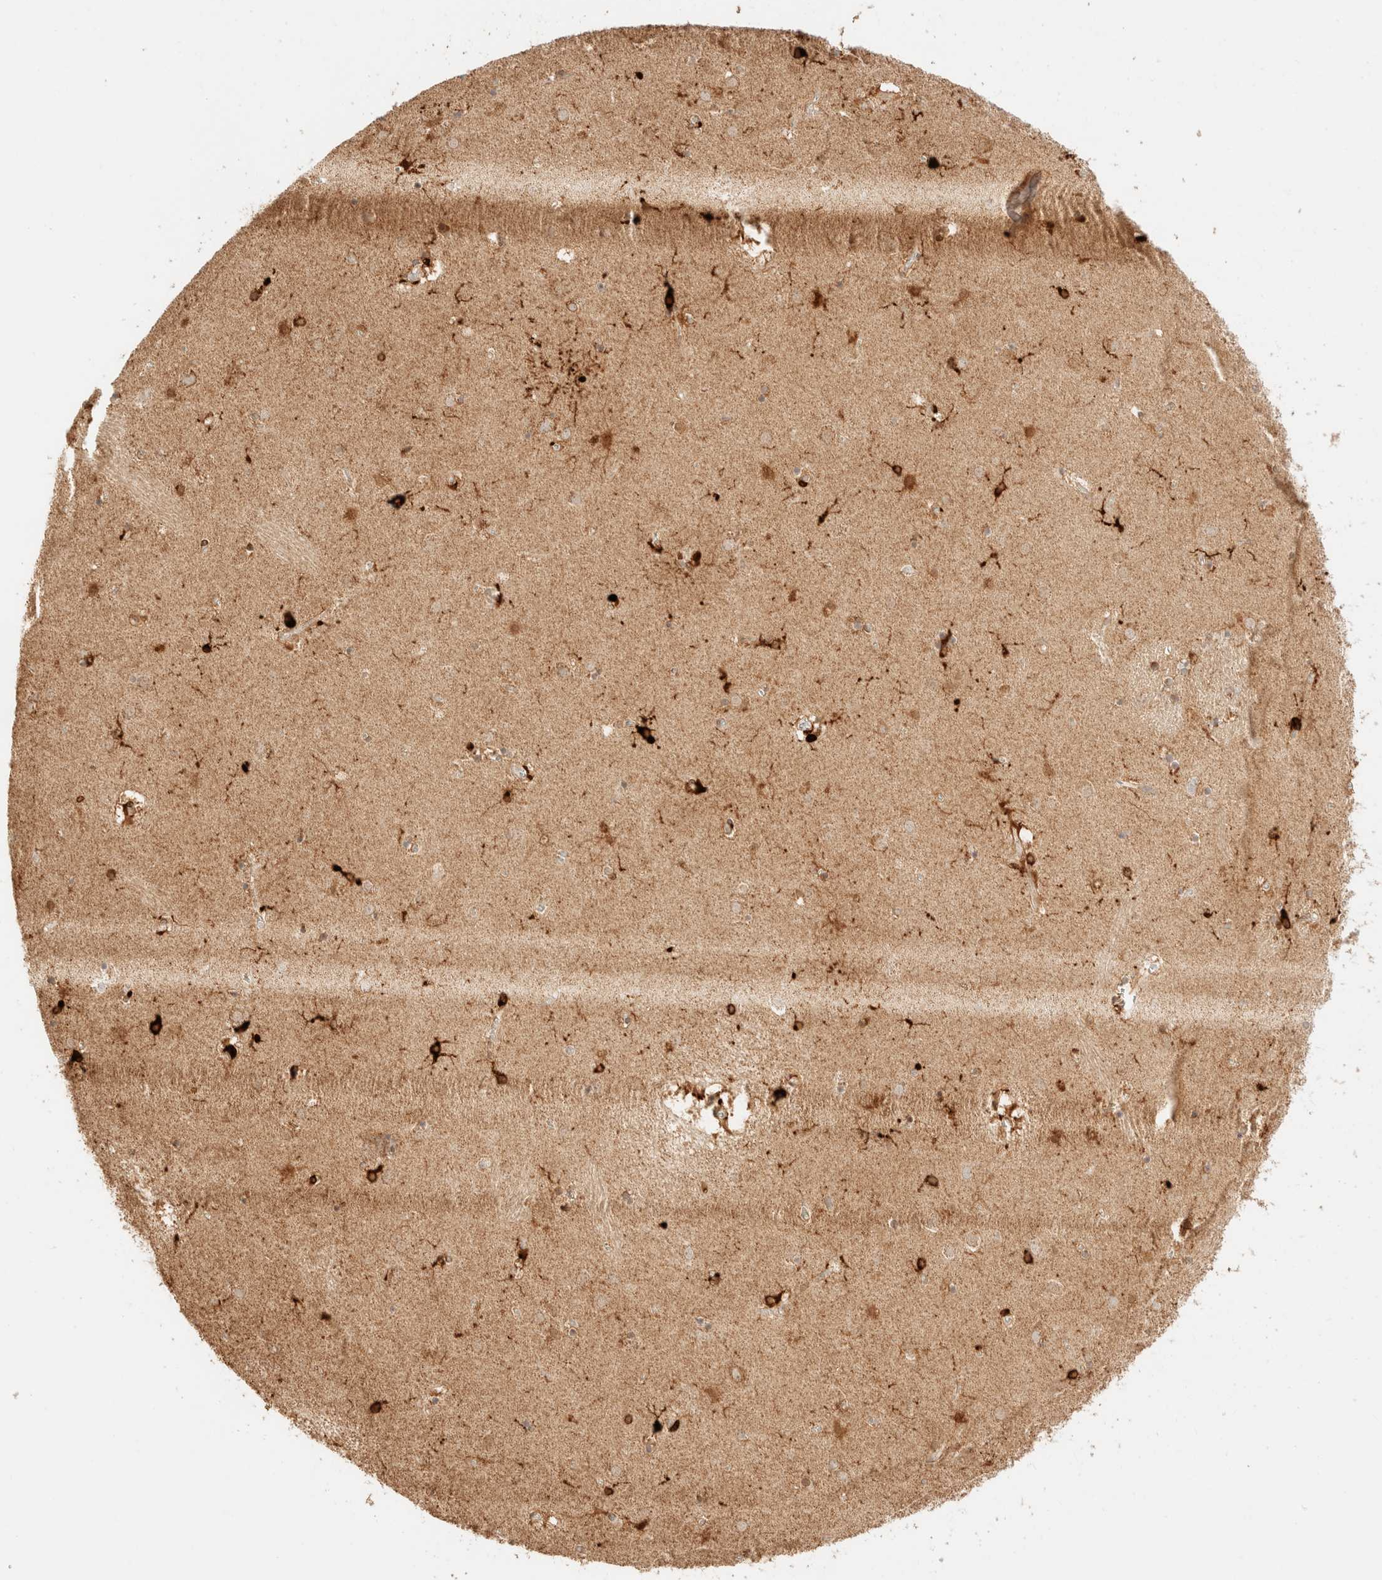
{"staining": {"intensity": "strong", "quantity": "<25%", "location": "cytoplasmic/membranous"}, "tissue": "caudate", "cell_type": "Glial cells", "image_type": "normal", "snomed": [{"axis": "morphology", "description": "Normal tissue, NOS"}, {"axis": "topography", "description": "Lateral ventricle wall"}], "caption": "Immunohistochemistry image of normal caudate: human caudate stained using immunohistochemistry (IHC) shows medium levels of strong protein expression localized specifically in the cytoplasmic/membranous of glial cells, appearing as a cytoplasmic/membranous brown color.", "gene": "TACO1", "patient": {"sex": "male", "age": 70}}